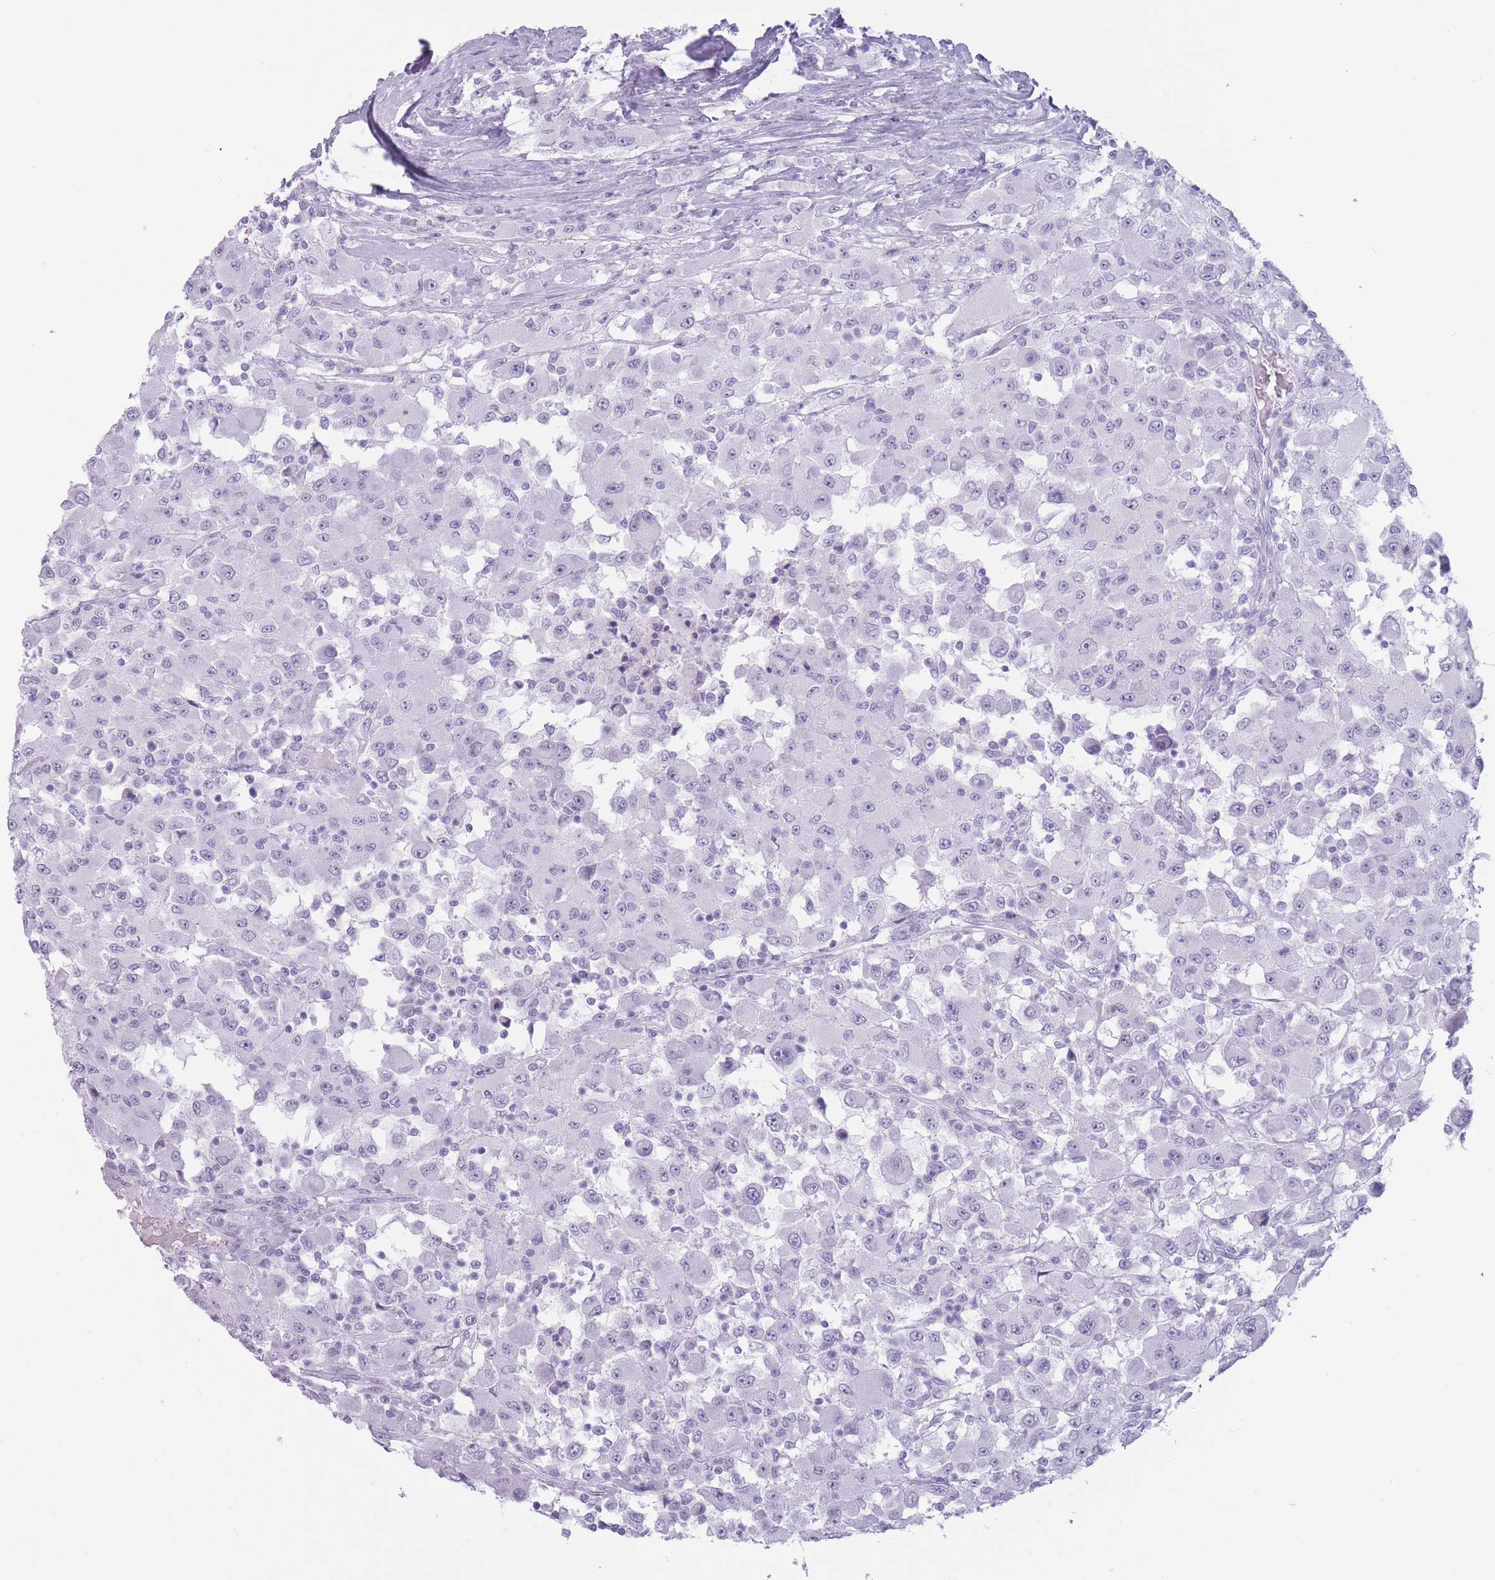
{"staining": {"intensity": "negative", "quantity": "none", "location": "none"}, "tissue": "renal cancer", "cell_type": "Tumor cells", "image_type": "cancer", "snomed": [{"axis": "morphology", "description": "Adenocarcinoma, NOS"}, {"axis": "topography", "description": "Kidney"}], "caption": "High power microscopy micrograph of an IHC micrograph of renal cancer (adenocarcinoma), revealing no significant staining in tumor cells. Nuclei are stained in blue.", "gene": "PNMA3", "patient": {"sex": "female", "age": 67}}